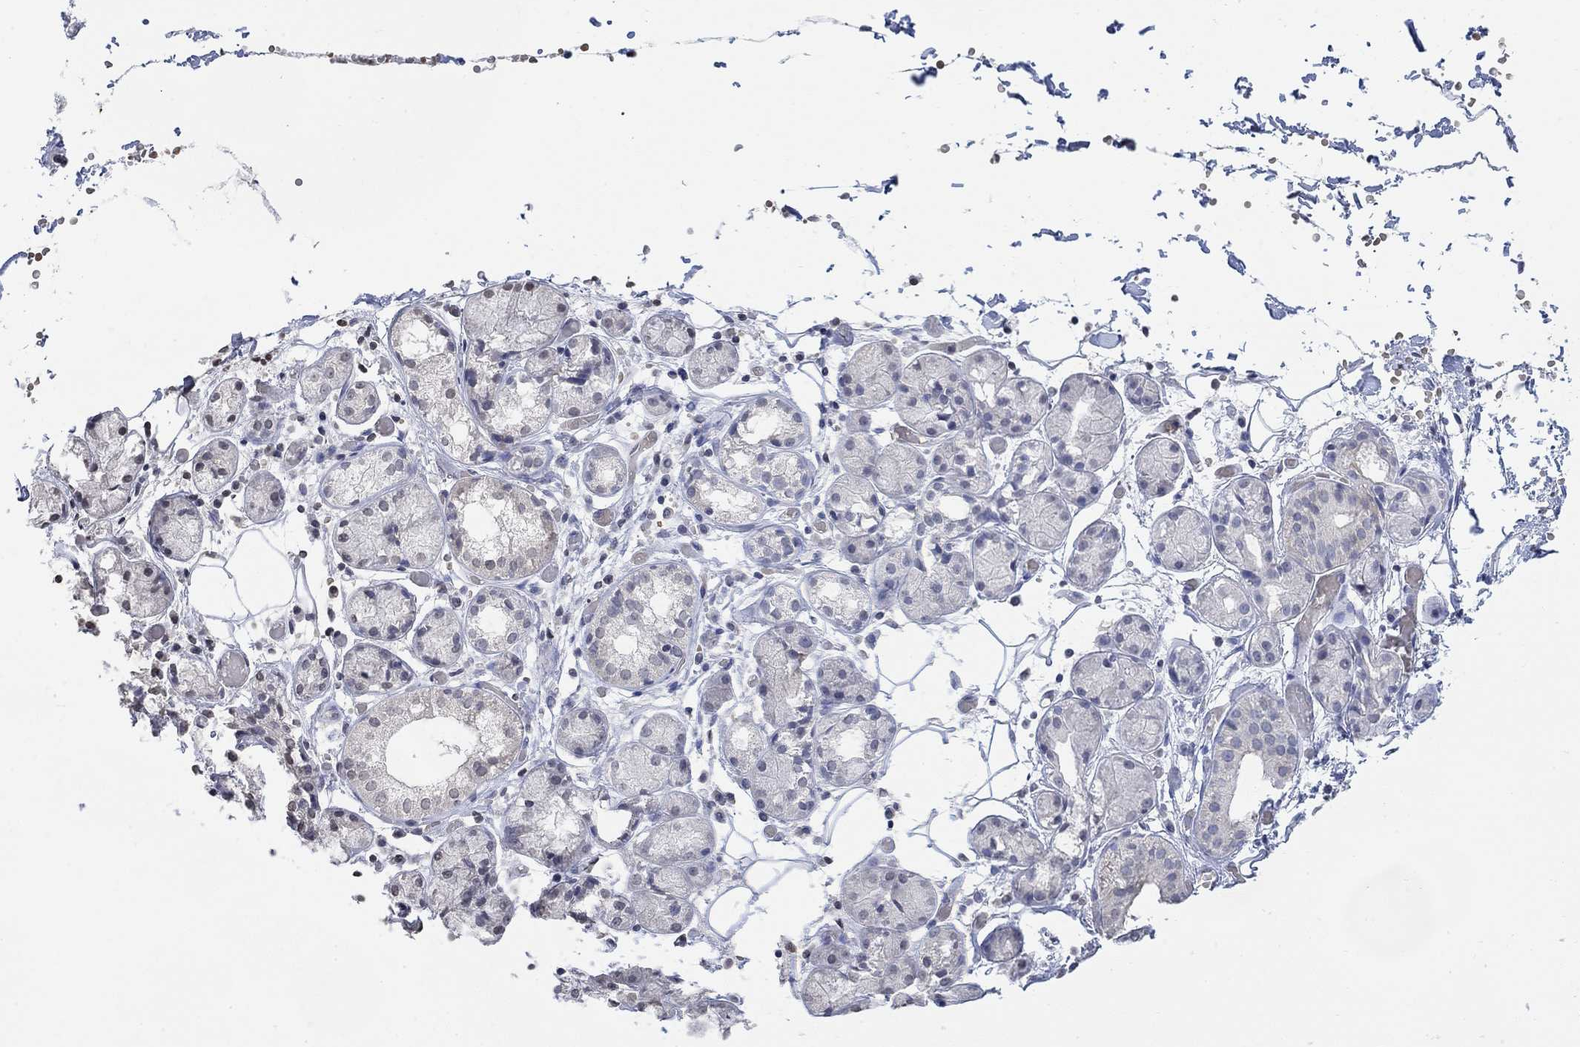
{"staining": {"intensity": "negative", "quantity": "none", "location": "none"}, "tissue": "salivary gland", "cell_type": "Glandular cells", "image_type": "normal", "snomed": [{"axis": "morphology", "description": "Normal tissue, NOS"}, {"axis": "topography", "description": "Salivary gland"}, {"axis": "topography", "description": "Peripheral nerve tissue"}], "caption": "This is an immunohistochemistry image of benign human salivary gland. There is no staining in glandular cells.", "gene": "TMEM255A", "patient": {"sex": "male", "age": 71}}